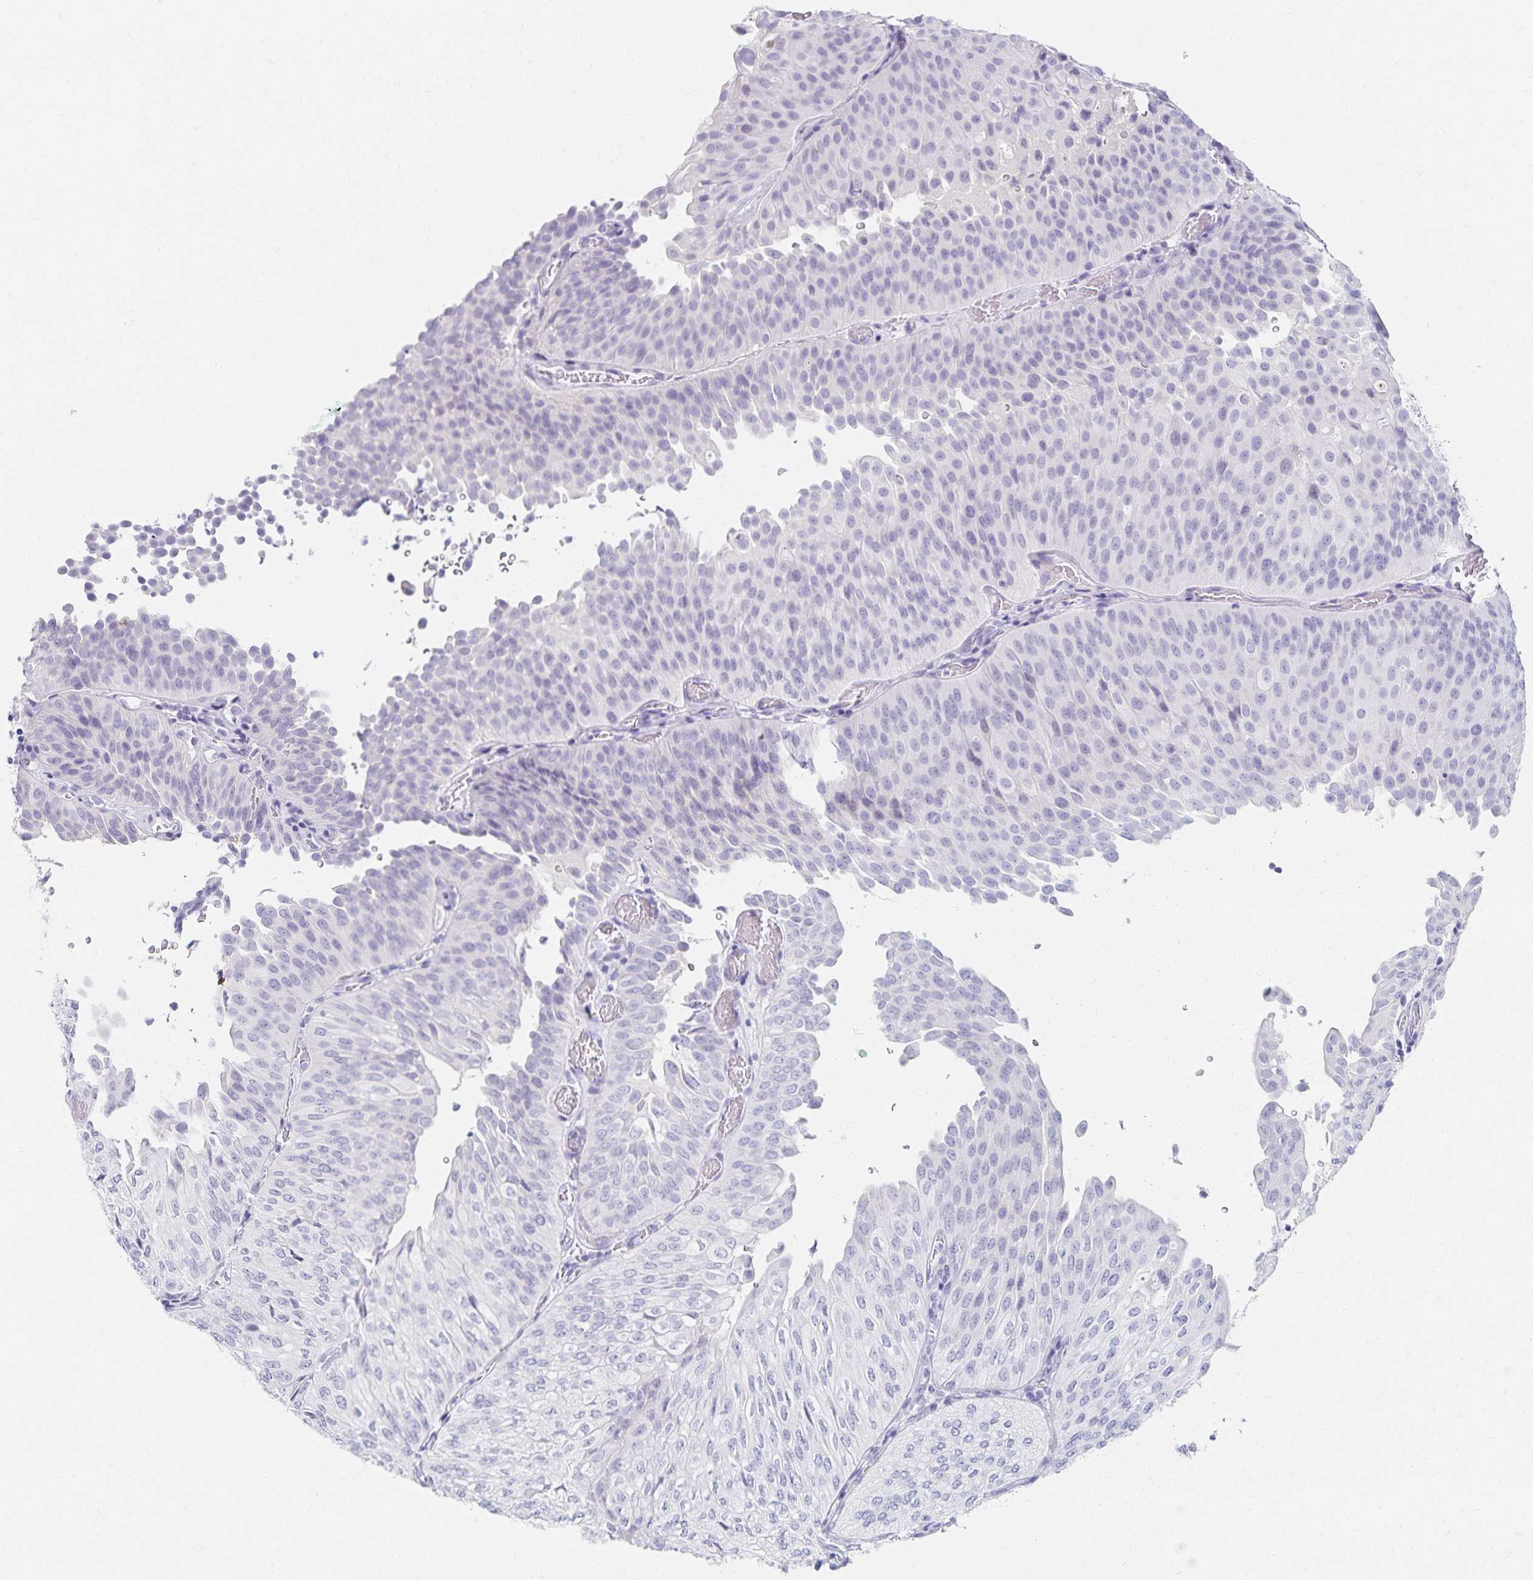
{"staining": {"intensity": "negative", "quantity": "none", "location": "none"}, "tissue": "urothelial cancer", "cell_type": "Tumor cells", "image_type": "cancer", "snomed": [{"axis": "morphology", "description": "Urothelial carcinoma, NOS"}, {"axis": "topography", "description": "Urinary bladder"}], "caption": "Tumor cells are negative for protein expression in human urothelial cancer. (Brightfield microscopy of DAB (3,3'-diaminobenzidine) IHC at high magnification).", "gene": "C2orf50", "patient": {"sex": "male", "age": 62}}